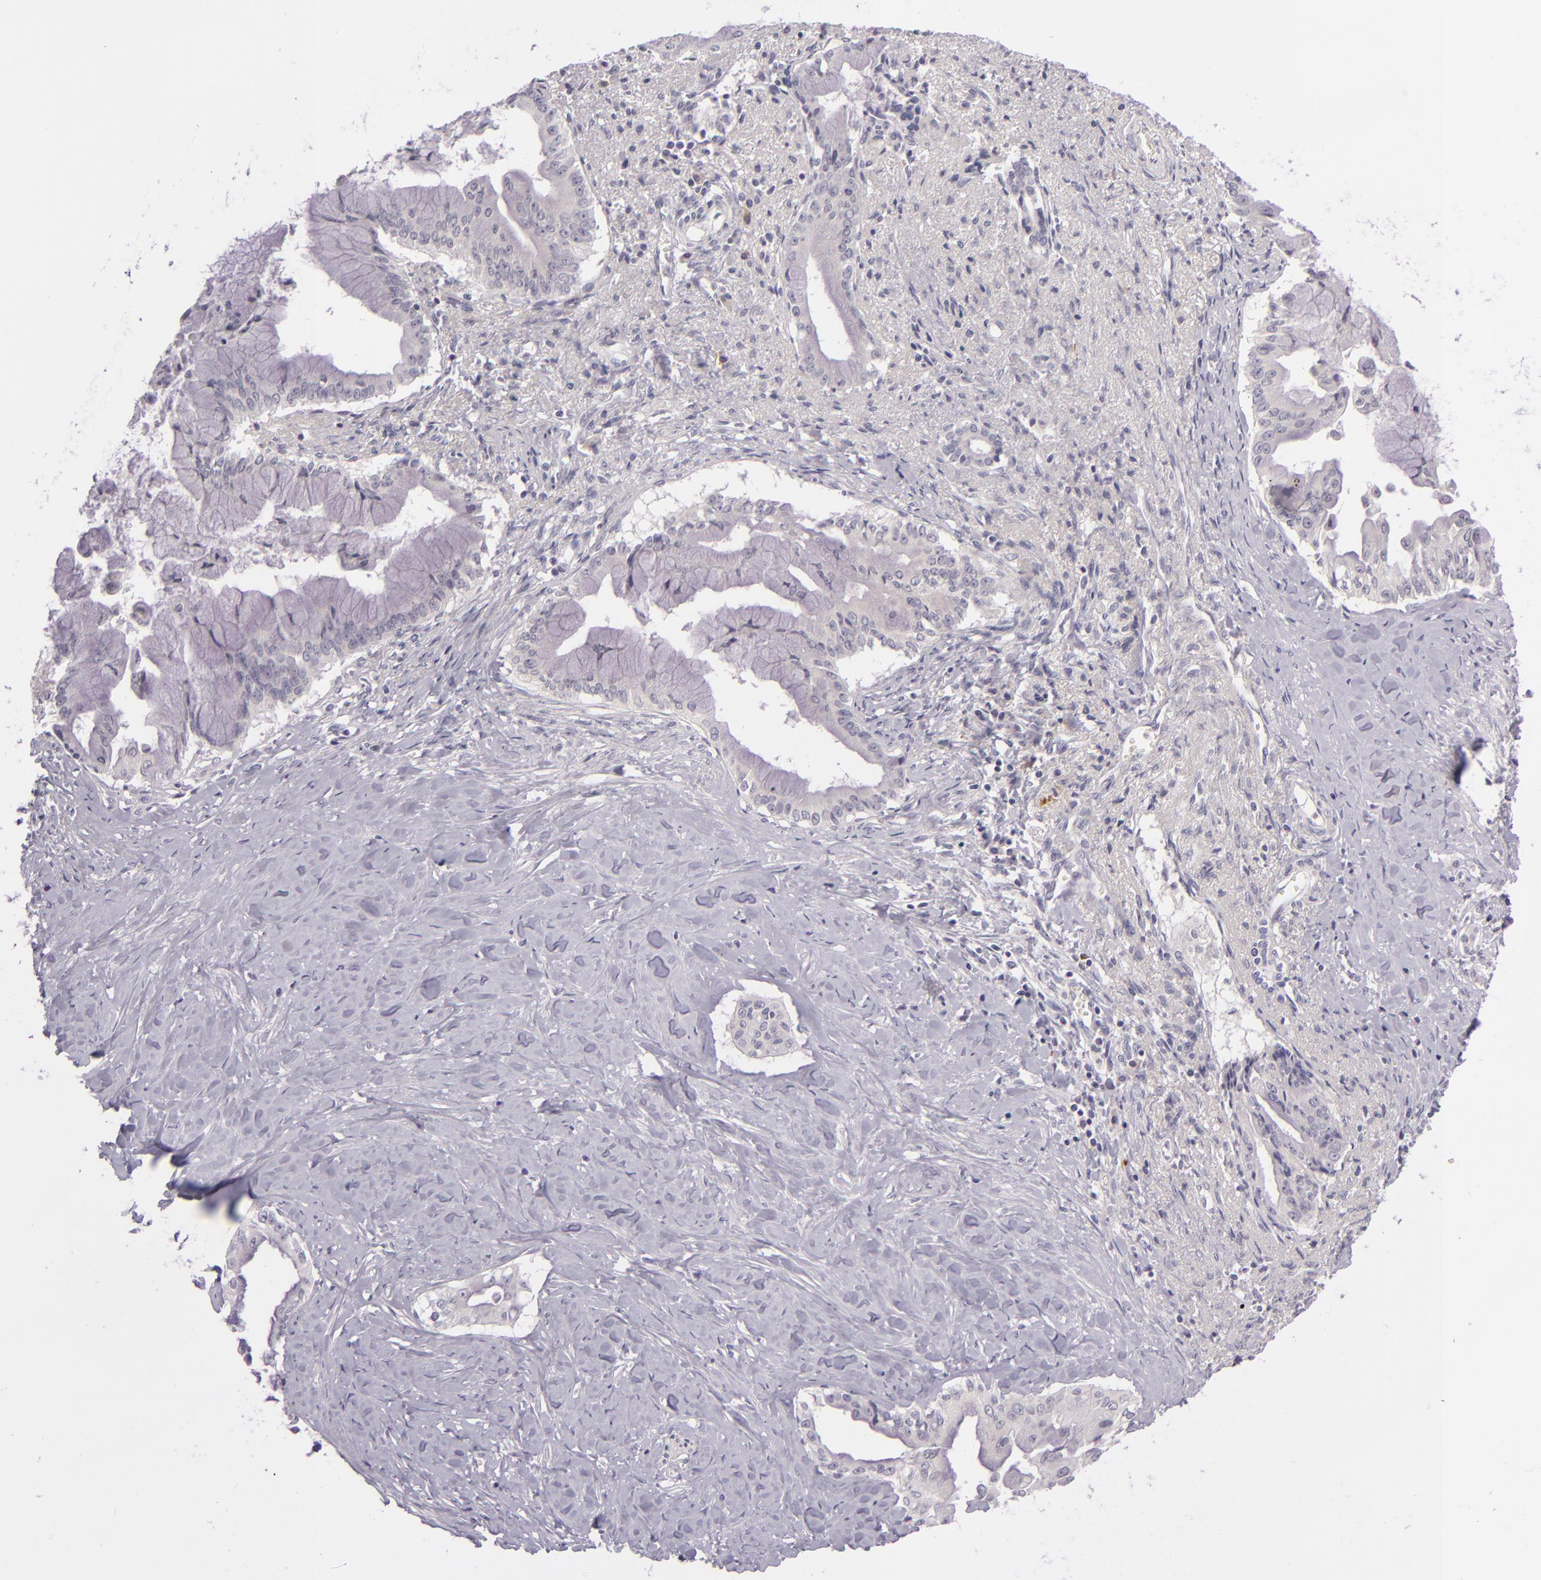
{"staining": {"intensity": "negative", "quantity": "none", "location": "none"}, "tissue": "pancreatic cancer", "cell_type": "Tumor cells", "image_type": "cancer", "snomed": [{"axis": "morphology", "description": "Adenocarcinoma, NOS"}, {"axis": "topography", "description": "Pancreas"}], "caption": "Immunohistochemistry (IHC) photomicrograph of neoplastic tissue: adenocarcinoma (pancreatic) stained with DAB shows no significant protein expression in tumor cells.", "gene": "DAG1", "patient": {"sex": "male", "age": 59}}